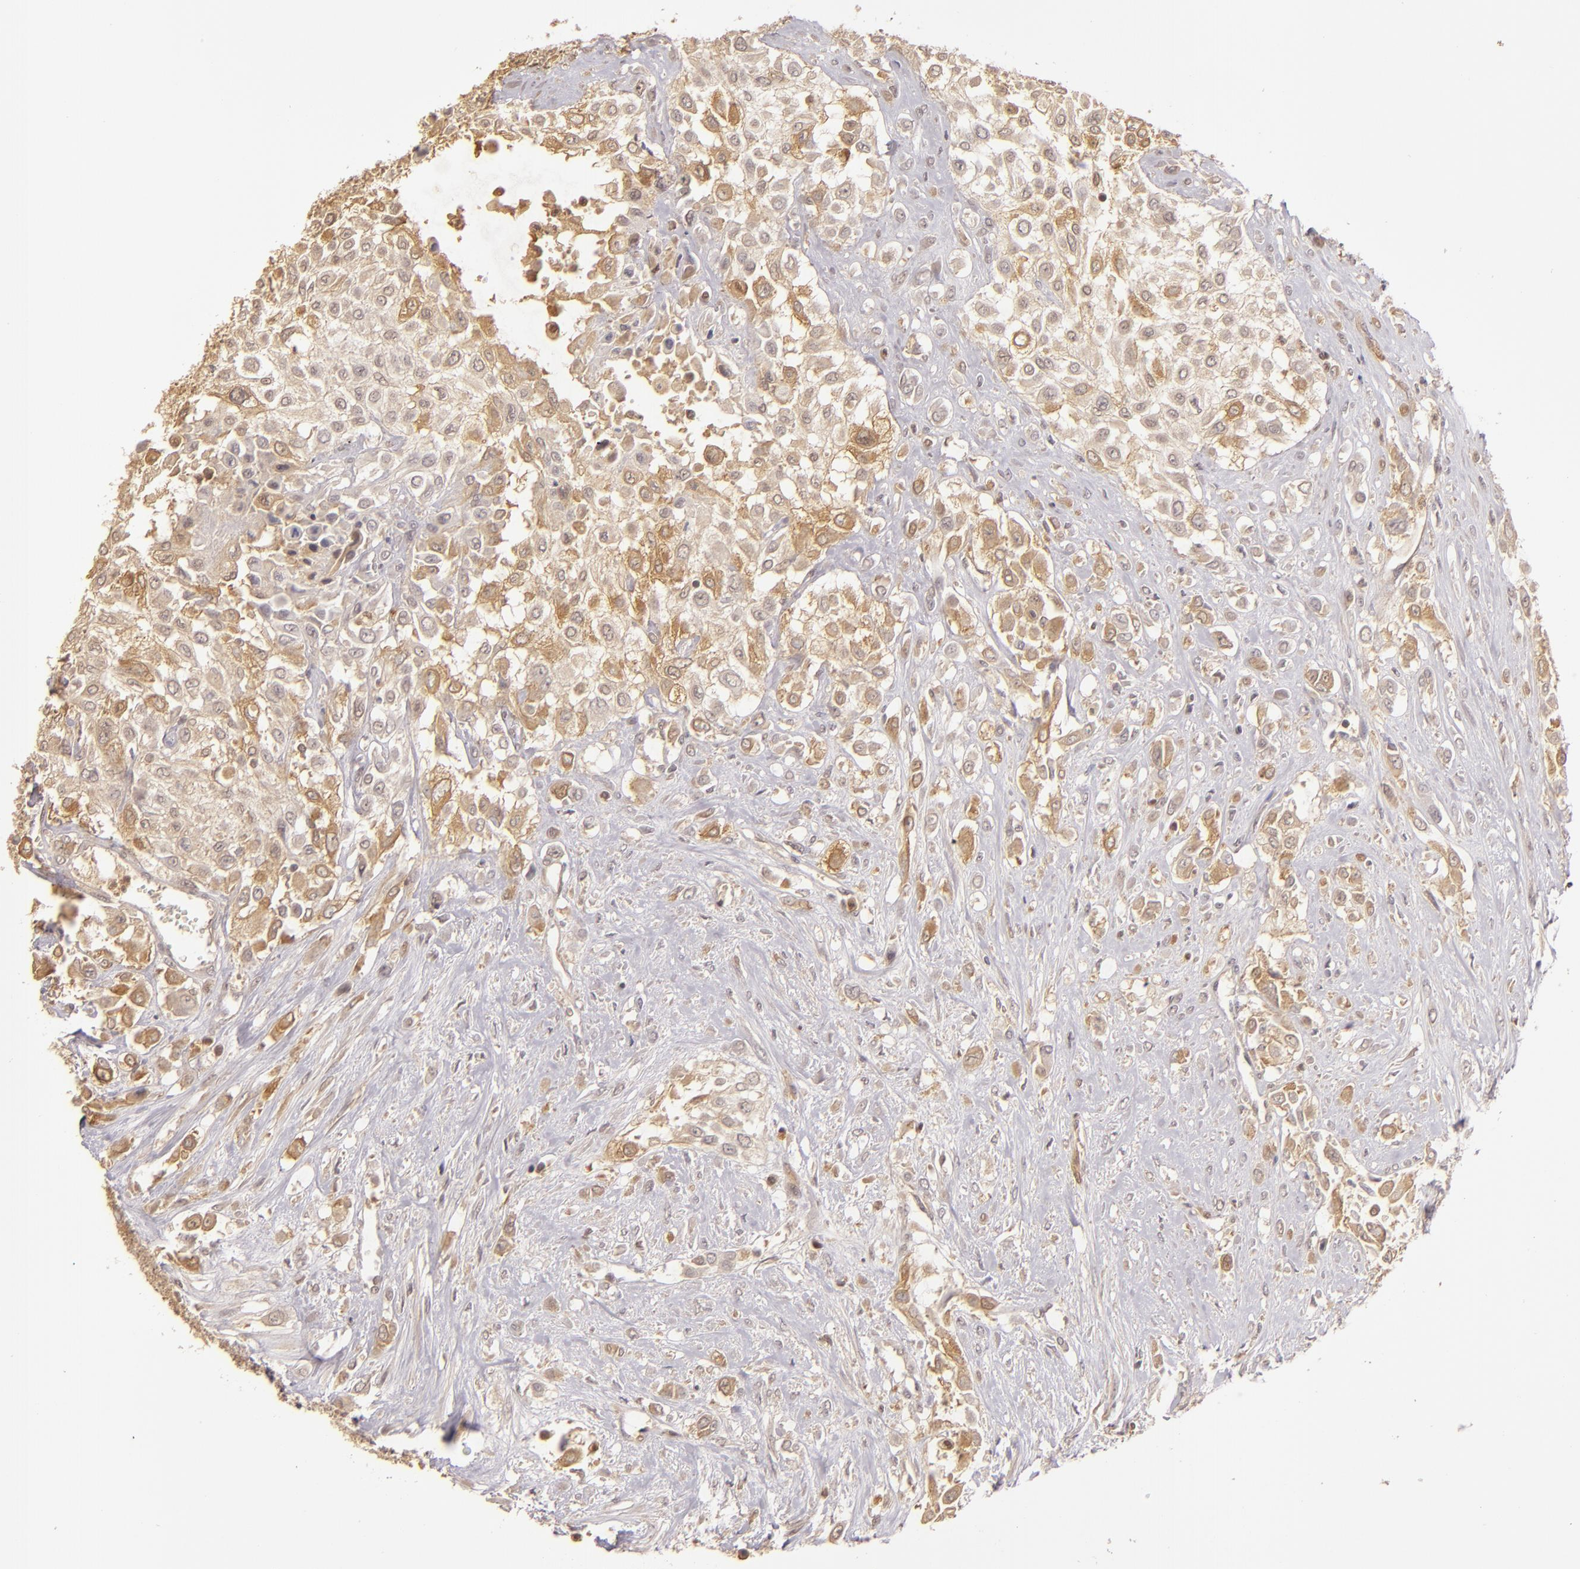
{"staining": {"intensity": "moderate", "quantity": "<25%", "location": "cytoplasmic/membranous"}, "tissue": "urothelial cancer", "cell_type": "Tumor cells", "image_type": "cancer", "snomed": [{"axis": "morphology", "description": "Urothelial carcinoma, High grade"}, {"axis": "topography", "description": "Urinary bladder"}], "caption": "Immunohistochemical staining of human urothelial cancer reveals low levels of moderate cytoplasmic/membranous protein expression in approximately <25% of tumor cells.", "gene": "LRG1", "patient": {"sex": "male", "age": 57}}